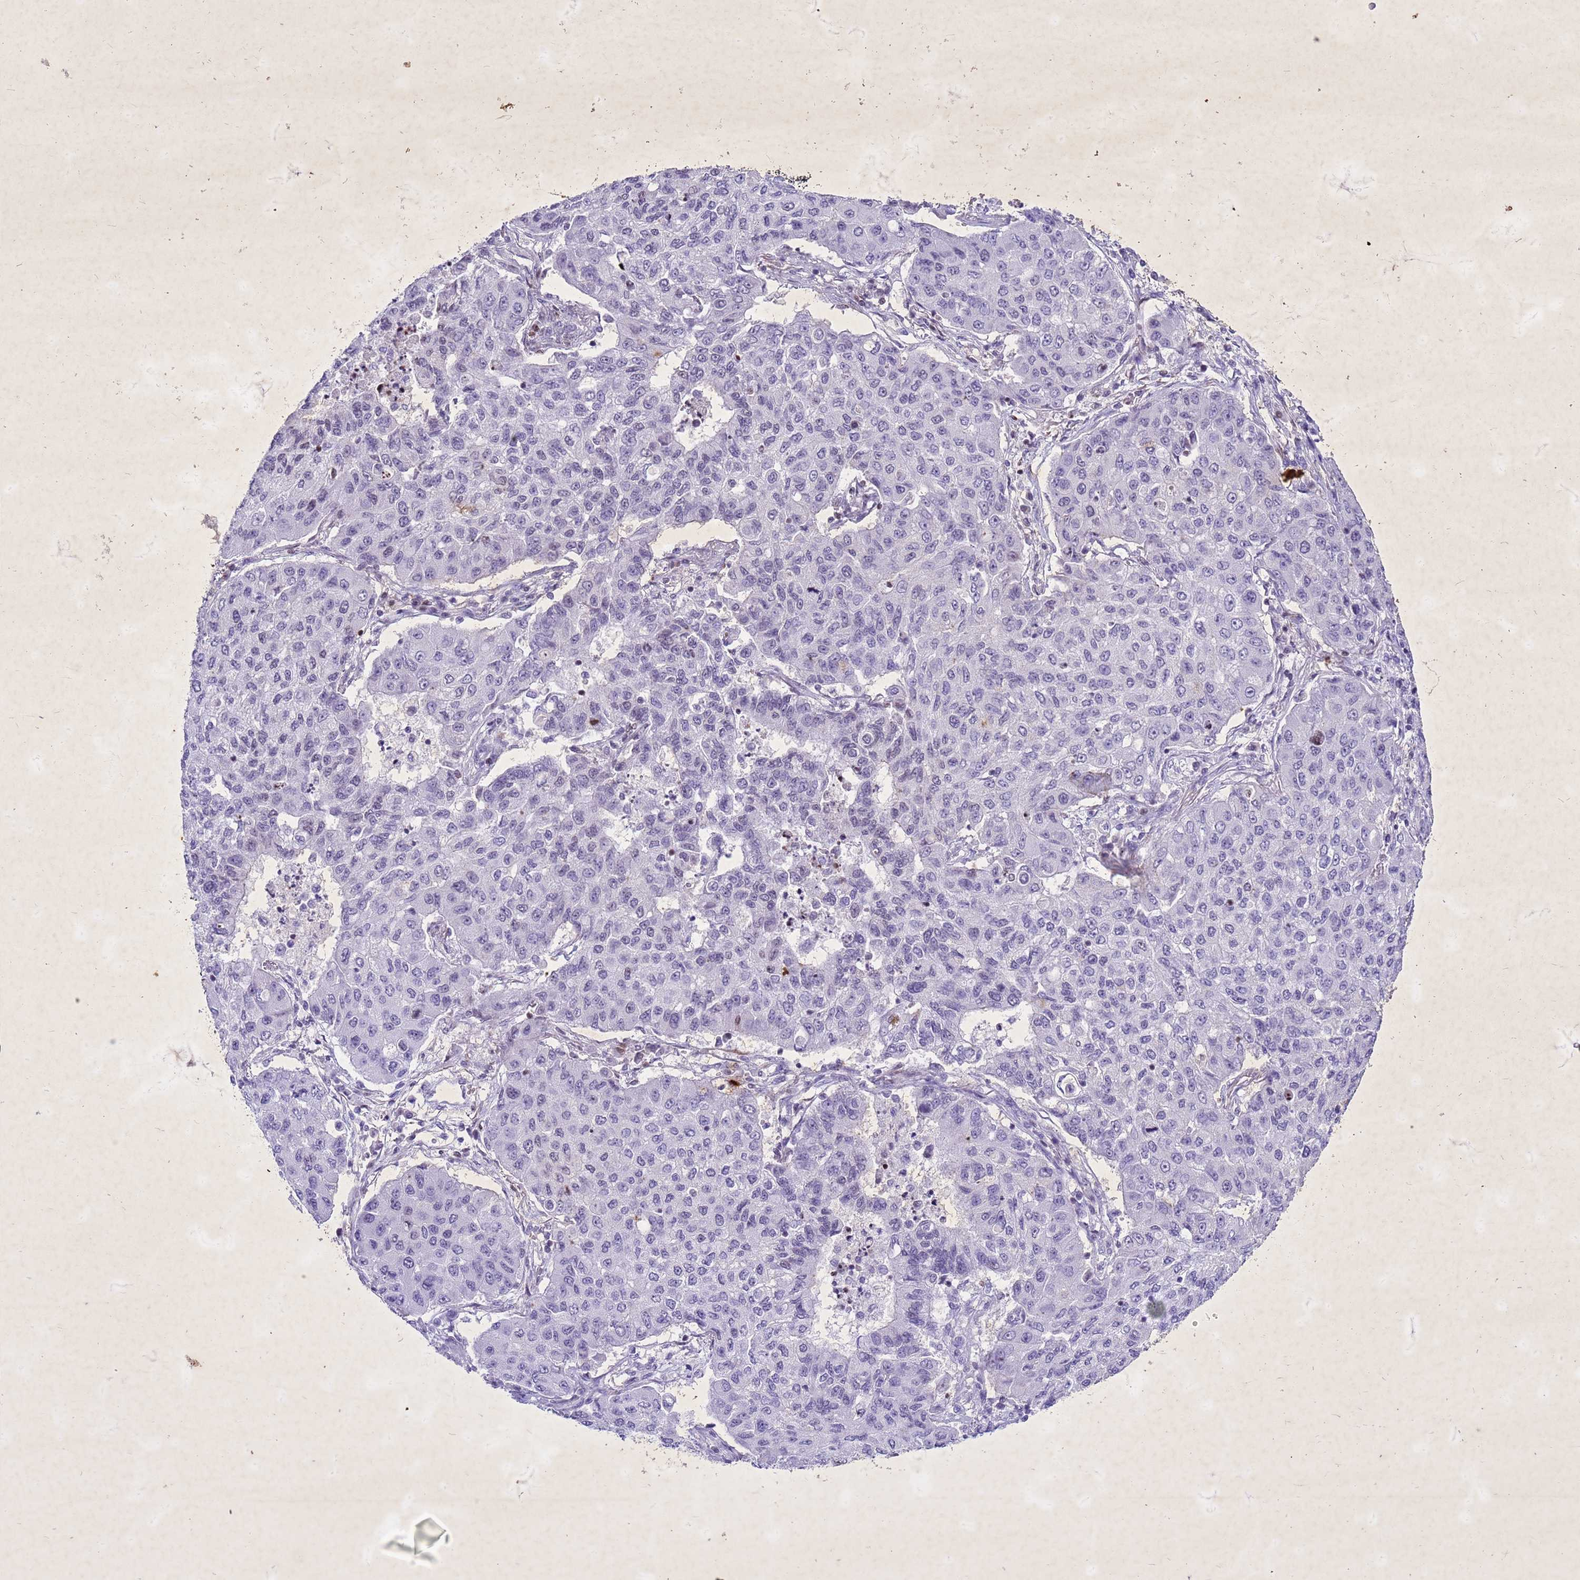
{"staining": {"intensity": "negative", "quantity": "none", "location": "none"}, "tissue": "lung cancer", "cell_type": "Tumor cells", "image_type": "cancer", "snomed": [{"axis": "morphology", "description": "Squamous cell carcinoma, NOS"}, {"axis": "topography", "description": "Lung"}], "caption": "Squamous cell carcinoma (lung) was stained to show a protein in brown. There is no significant expression in tumor cells.", "gene": "COPS9", "patient": {"sex": "male", "age": 74}}